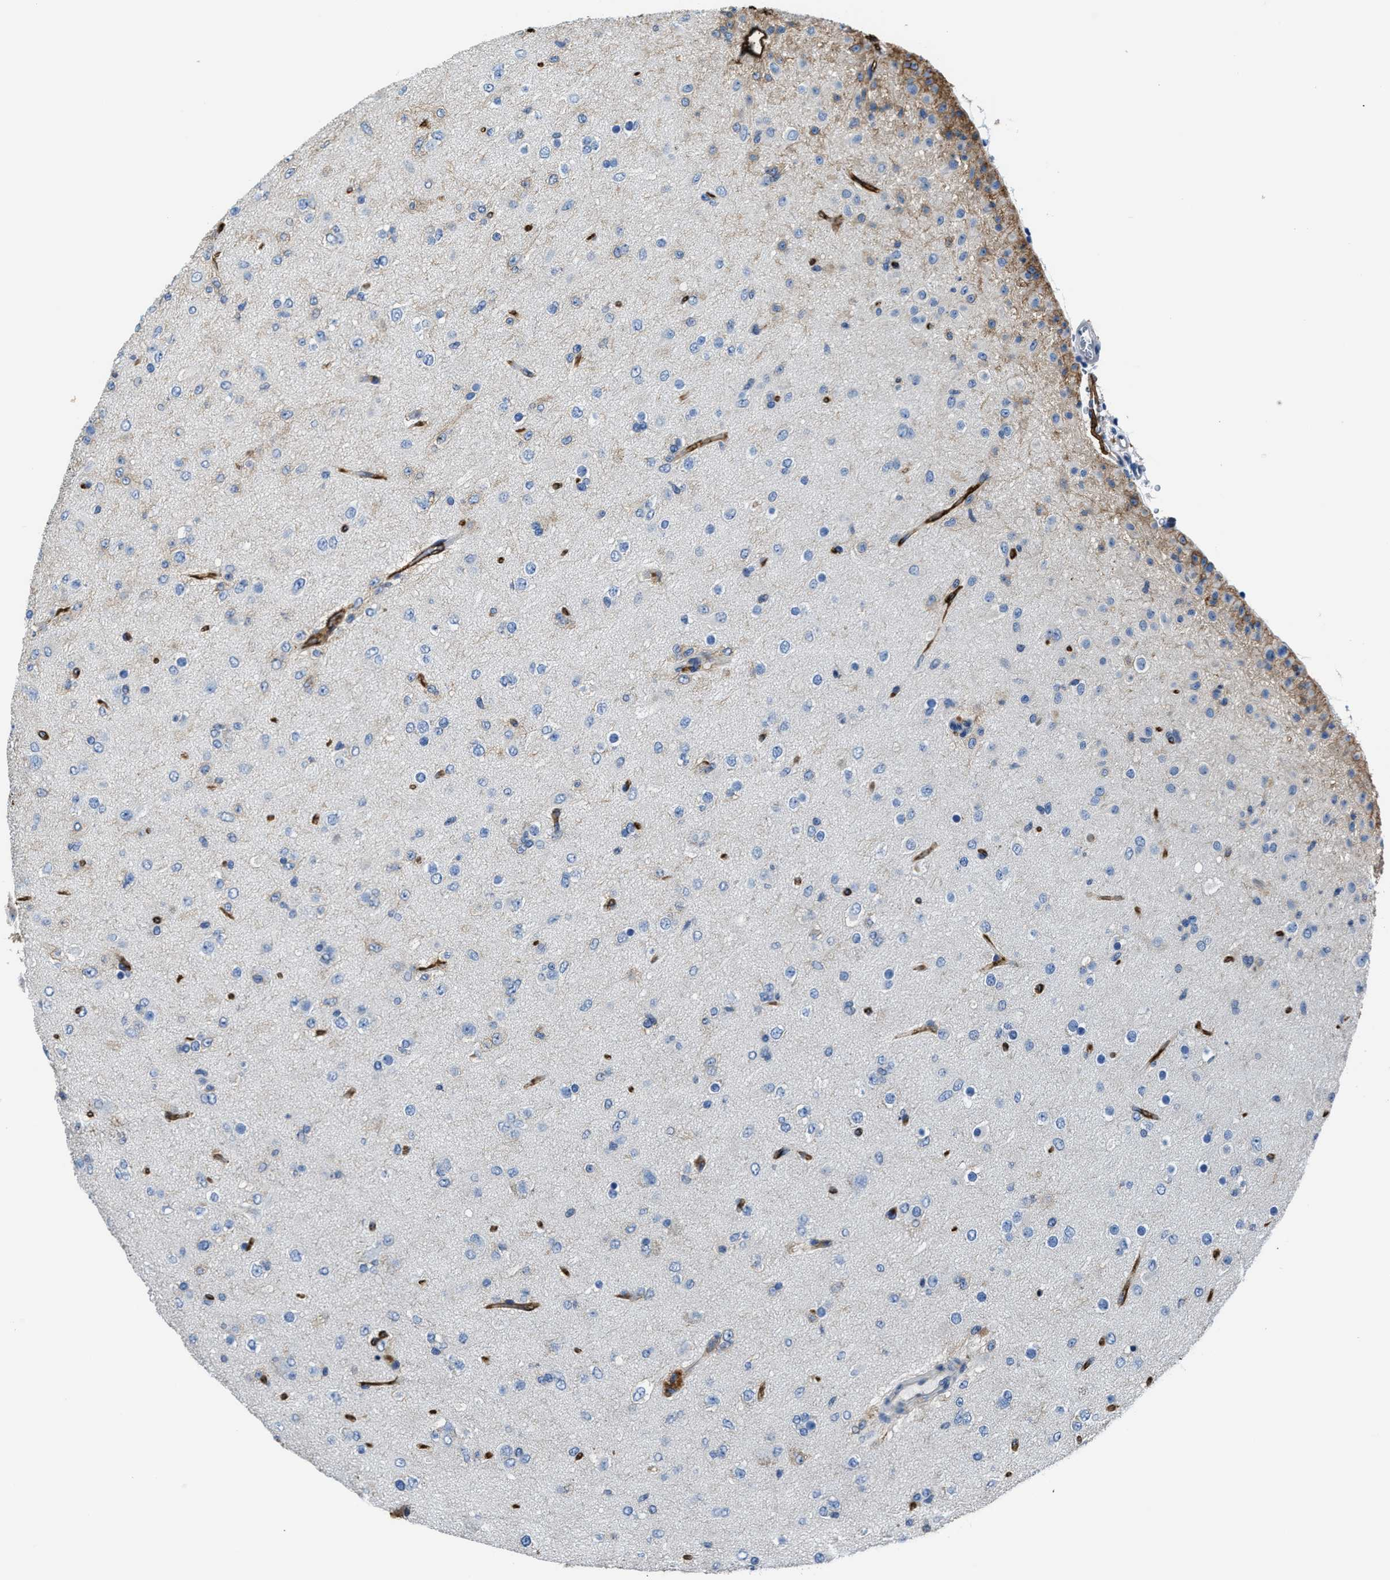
{"staining": {"intensity": "negative", "quantity": "none", "location": "none"}, "tissue": "glioma", "cell_type": "Tumor cells", "image_type": "cancer", "snomed": [{"axis": "morphology", "description": "Glioma, malignant, Low grade"}, {"axis": "topography", "description": "Brain"}], "caption": "Immunohistochemistry (IHC) photomicrograph of neoplastic tissue: malignant glioma (low-grade) stained with DAB (3,3'-diaminobenzidine) shows no significant protein expression in tumor cells. Nuclei are stained in blue.", "gene": "TRAF6", "patient": {"sex": "male", "age": 65}}